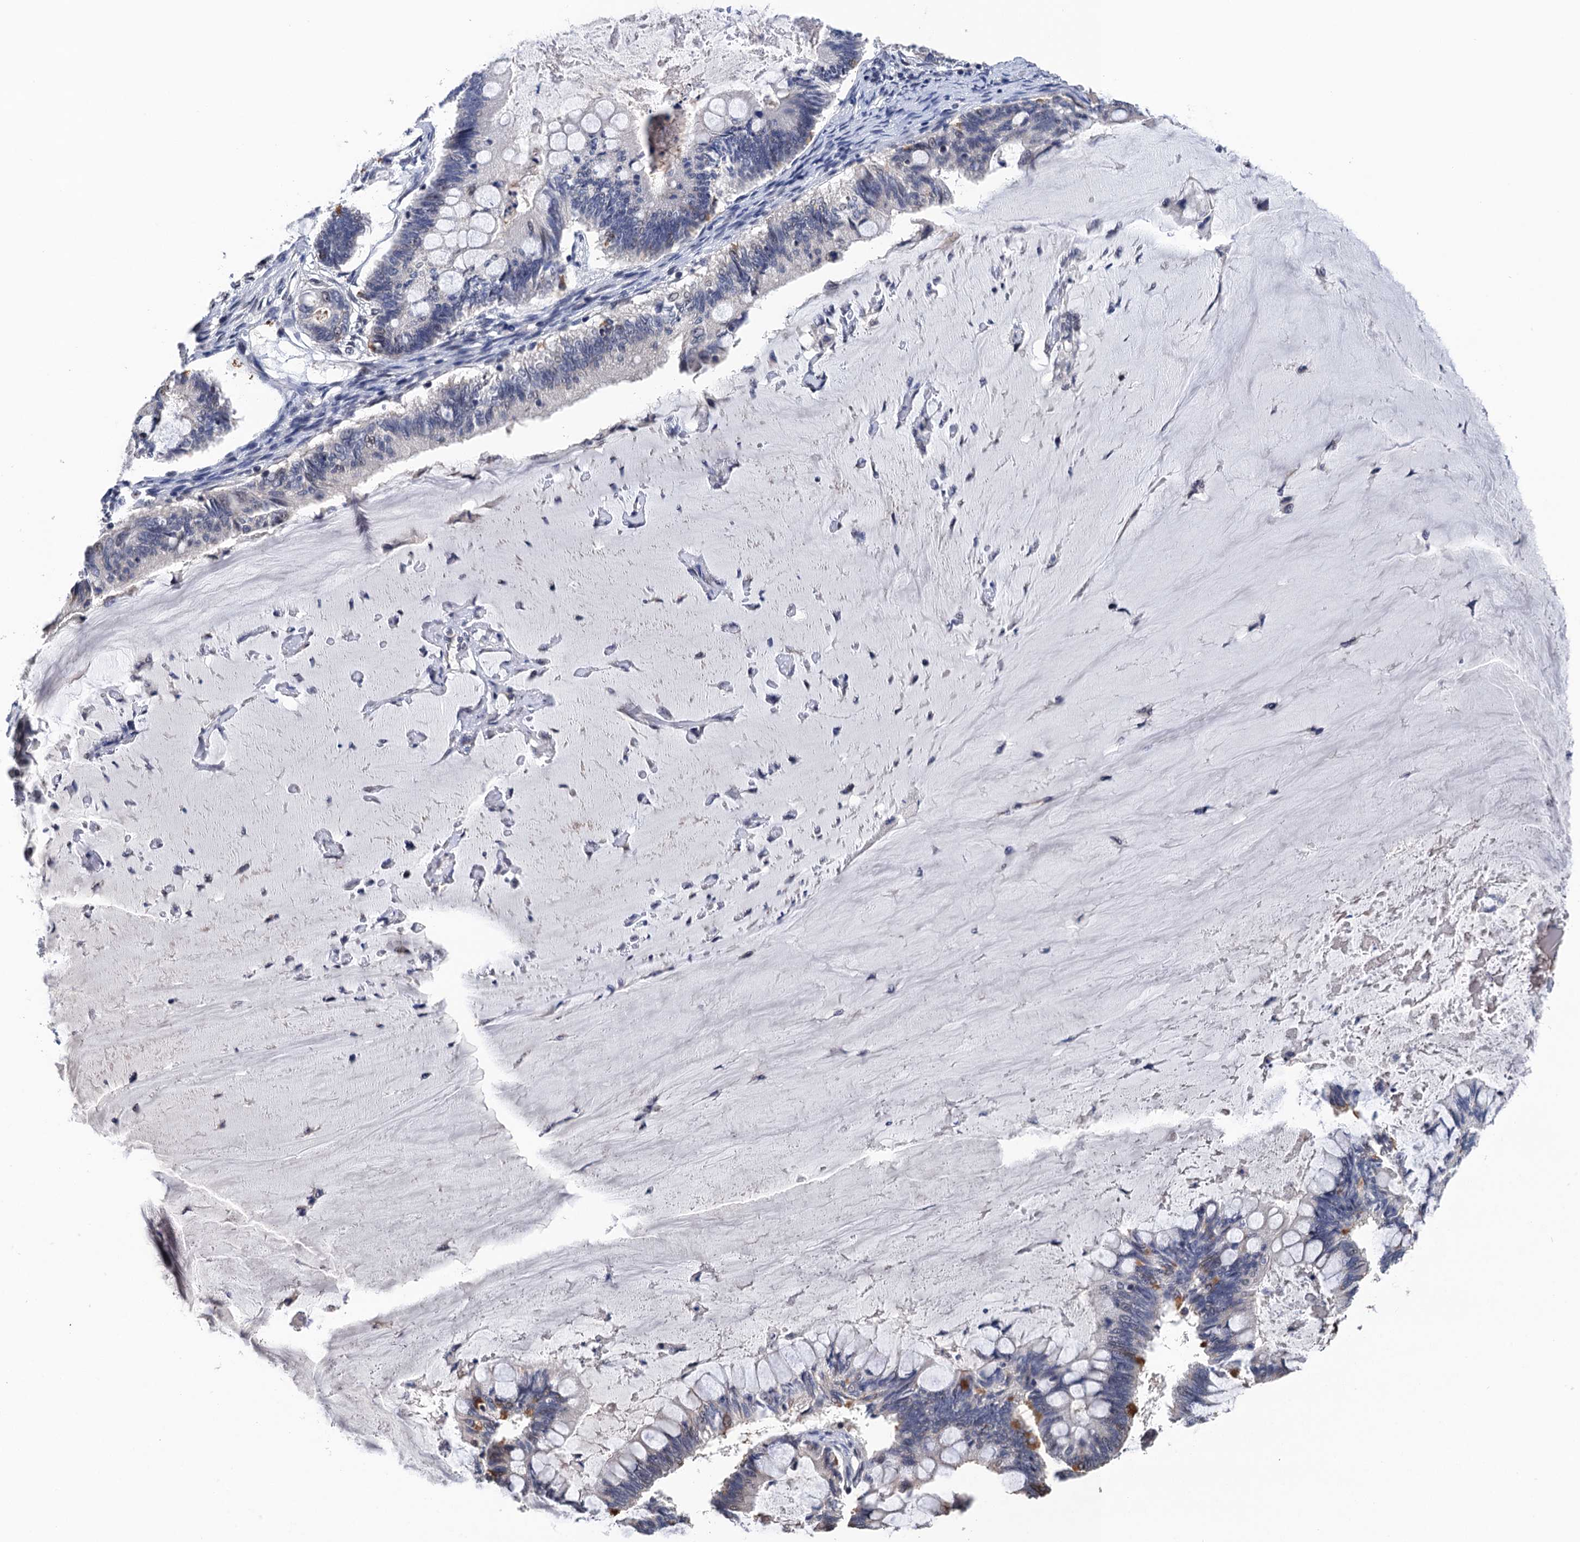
{"staining": {"intensity": "negative", "quantity": "none", "location": "none"}, "tissue": "ovarian cancer", "cell_type": "Tumor cells", "image_type": "cancer", "snomed": [{"axis": "morphology", "description": "Cystadenocarcinoma, mucinous, NOS"}, {"axis": "topography", "description": "Ovary"}], "caption": "Tumor cells are negative for protein expression in human ovarian cancer.", "gene": "ART5", "patient": {"sex": "female", "age": 61}}